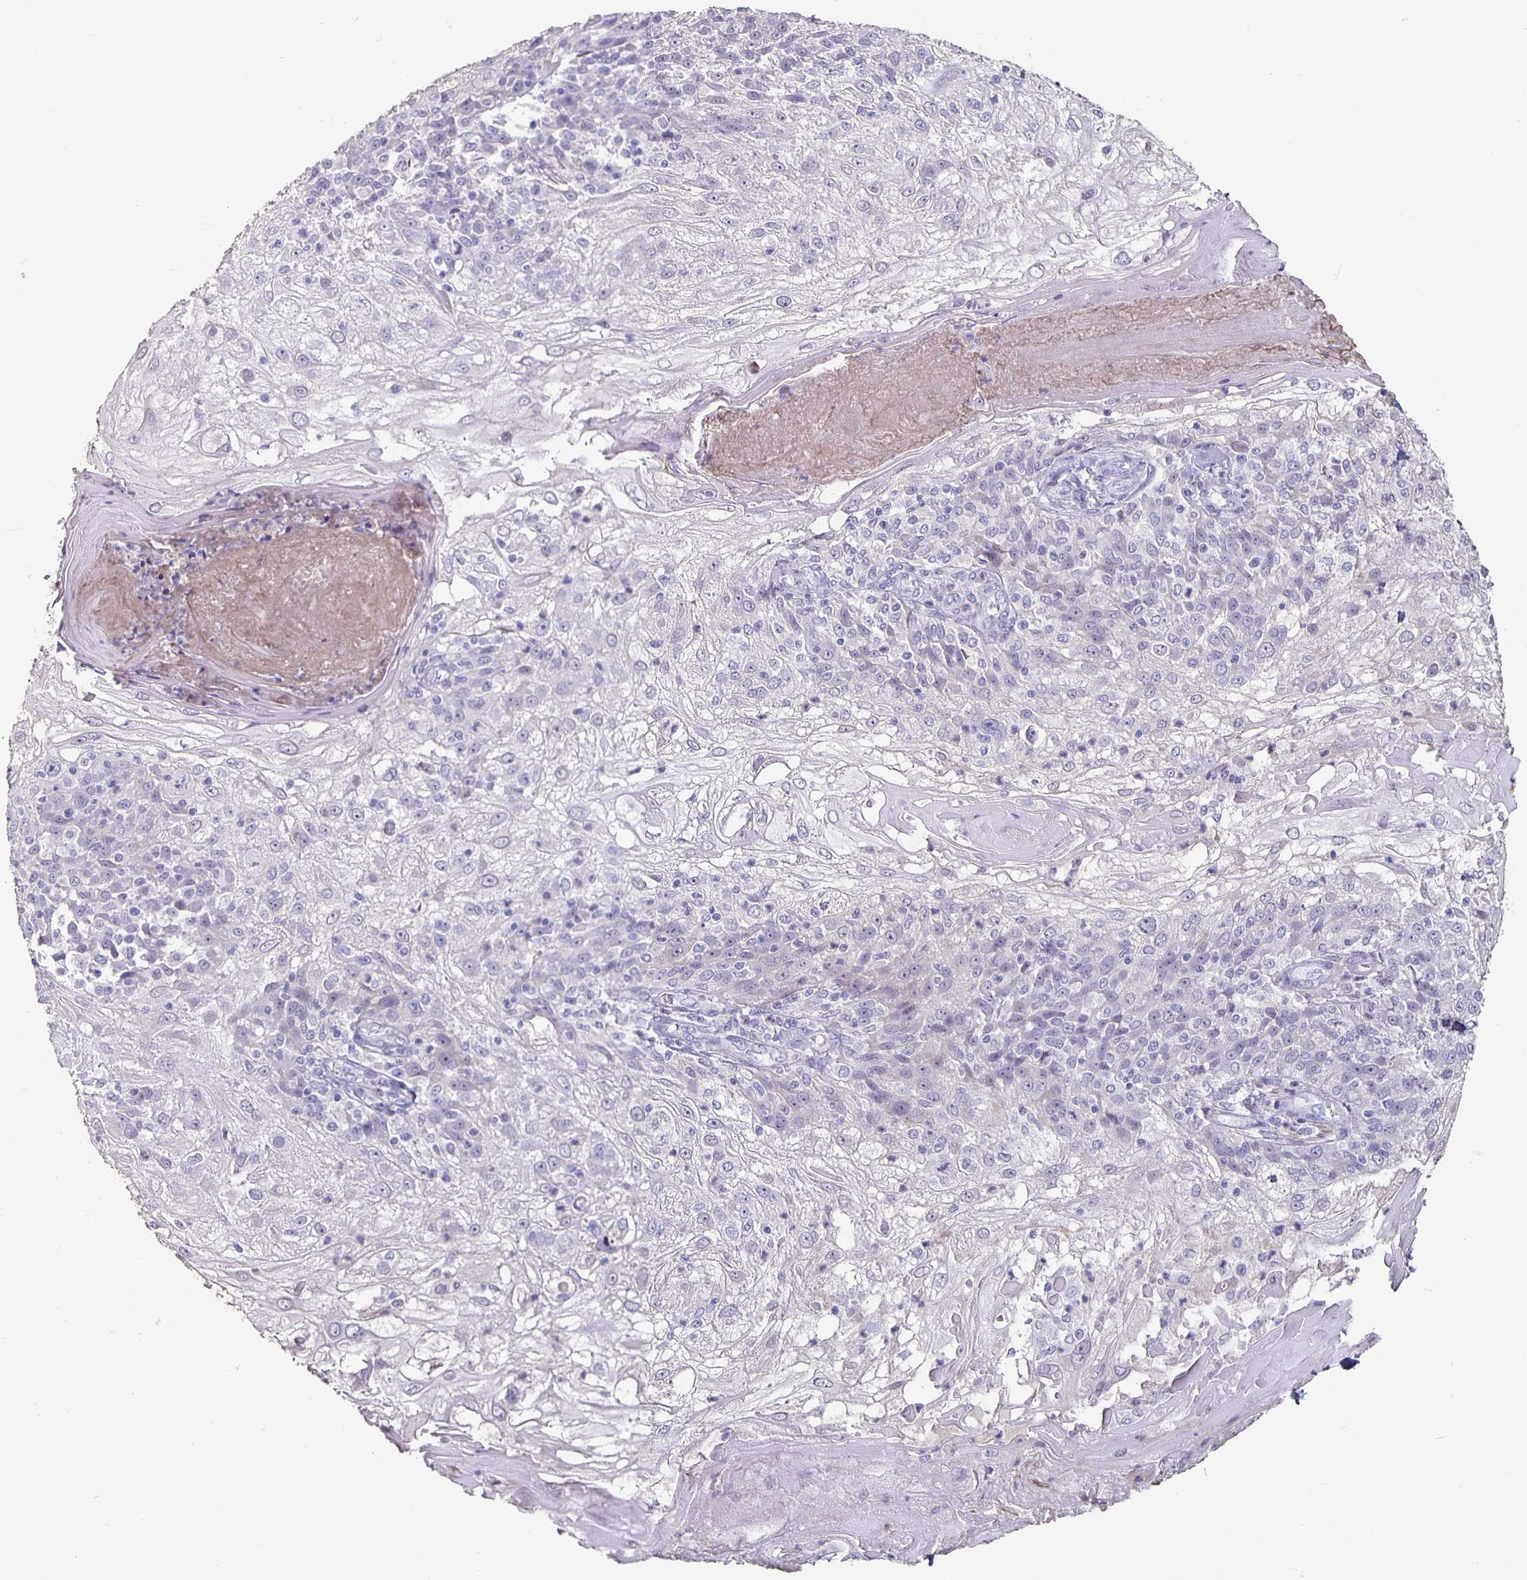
{"staining": {"intensity": "negative", "quantity": "none", "location": "none"}, "tissue": "skin cancer", "cell_type": "Tumor cells", "image_type": "cancer", "snomed": [{"axis": "morphology", "description": "Normal tissue, NOS"}, {"axis": "morphology", "description": "Squamous cell carcinoma, NOS"}, {"axis": "topography", "description": "Skin"}], "caption": "An image of human skin cancer is negative for staining in tumor cells.", "gene": "GPX4", "patient": {"sex": "female", "age": 83}}